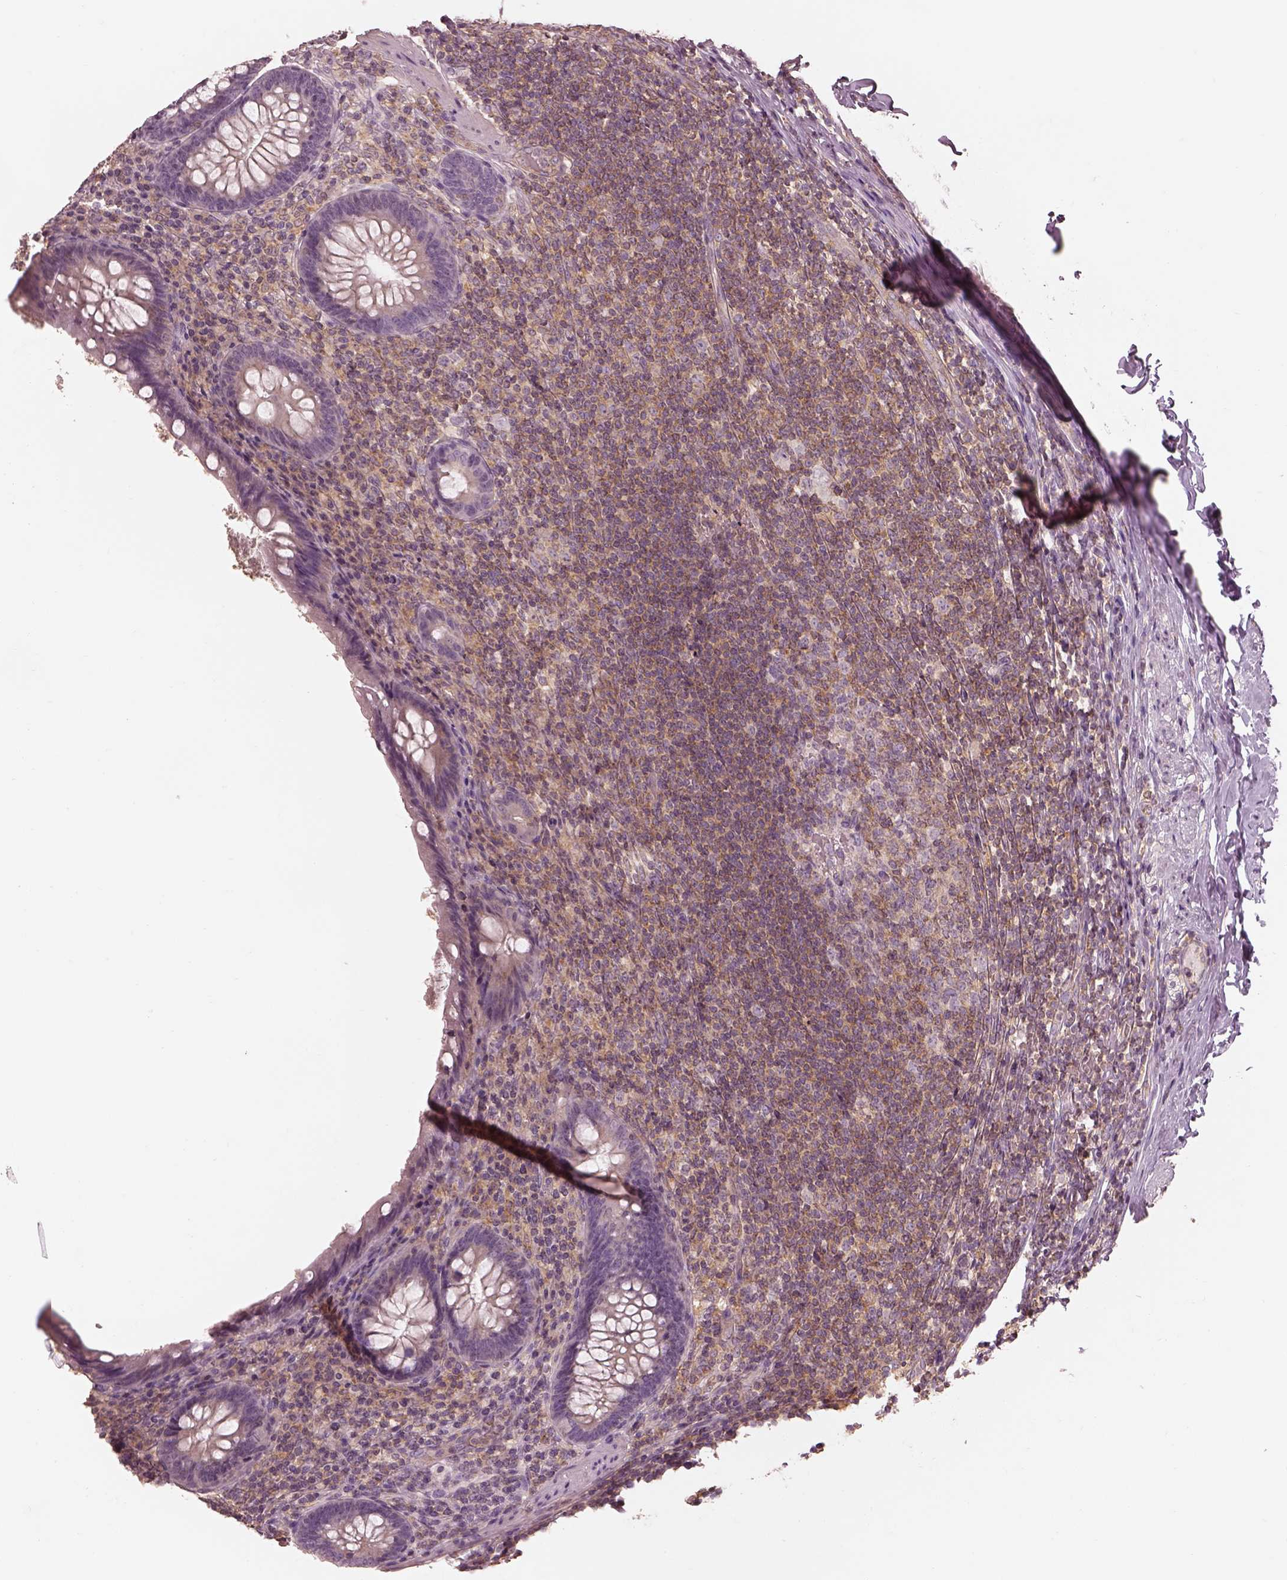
{"staining": {"intensity": "negative", "quantity": "none", "location": "none"}, "tissue": "appendix", "cell_type": "Glandular cells", "image_type": "normal", "snomed": [{"axis": "morphology", "description": "Normal tissue, NOS"}, {"axis": "topography", "description": "Appendix"}], "caption": "An immunohistochemistry (IHC) micrograph of normal appendix is shown. There is no staining in glandular cells of appendix.", "gene": "PRKACG", "patient": {"sex": "male", "age": 47}}